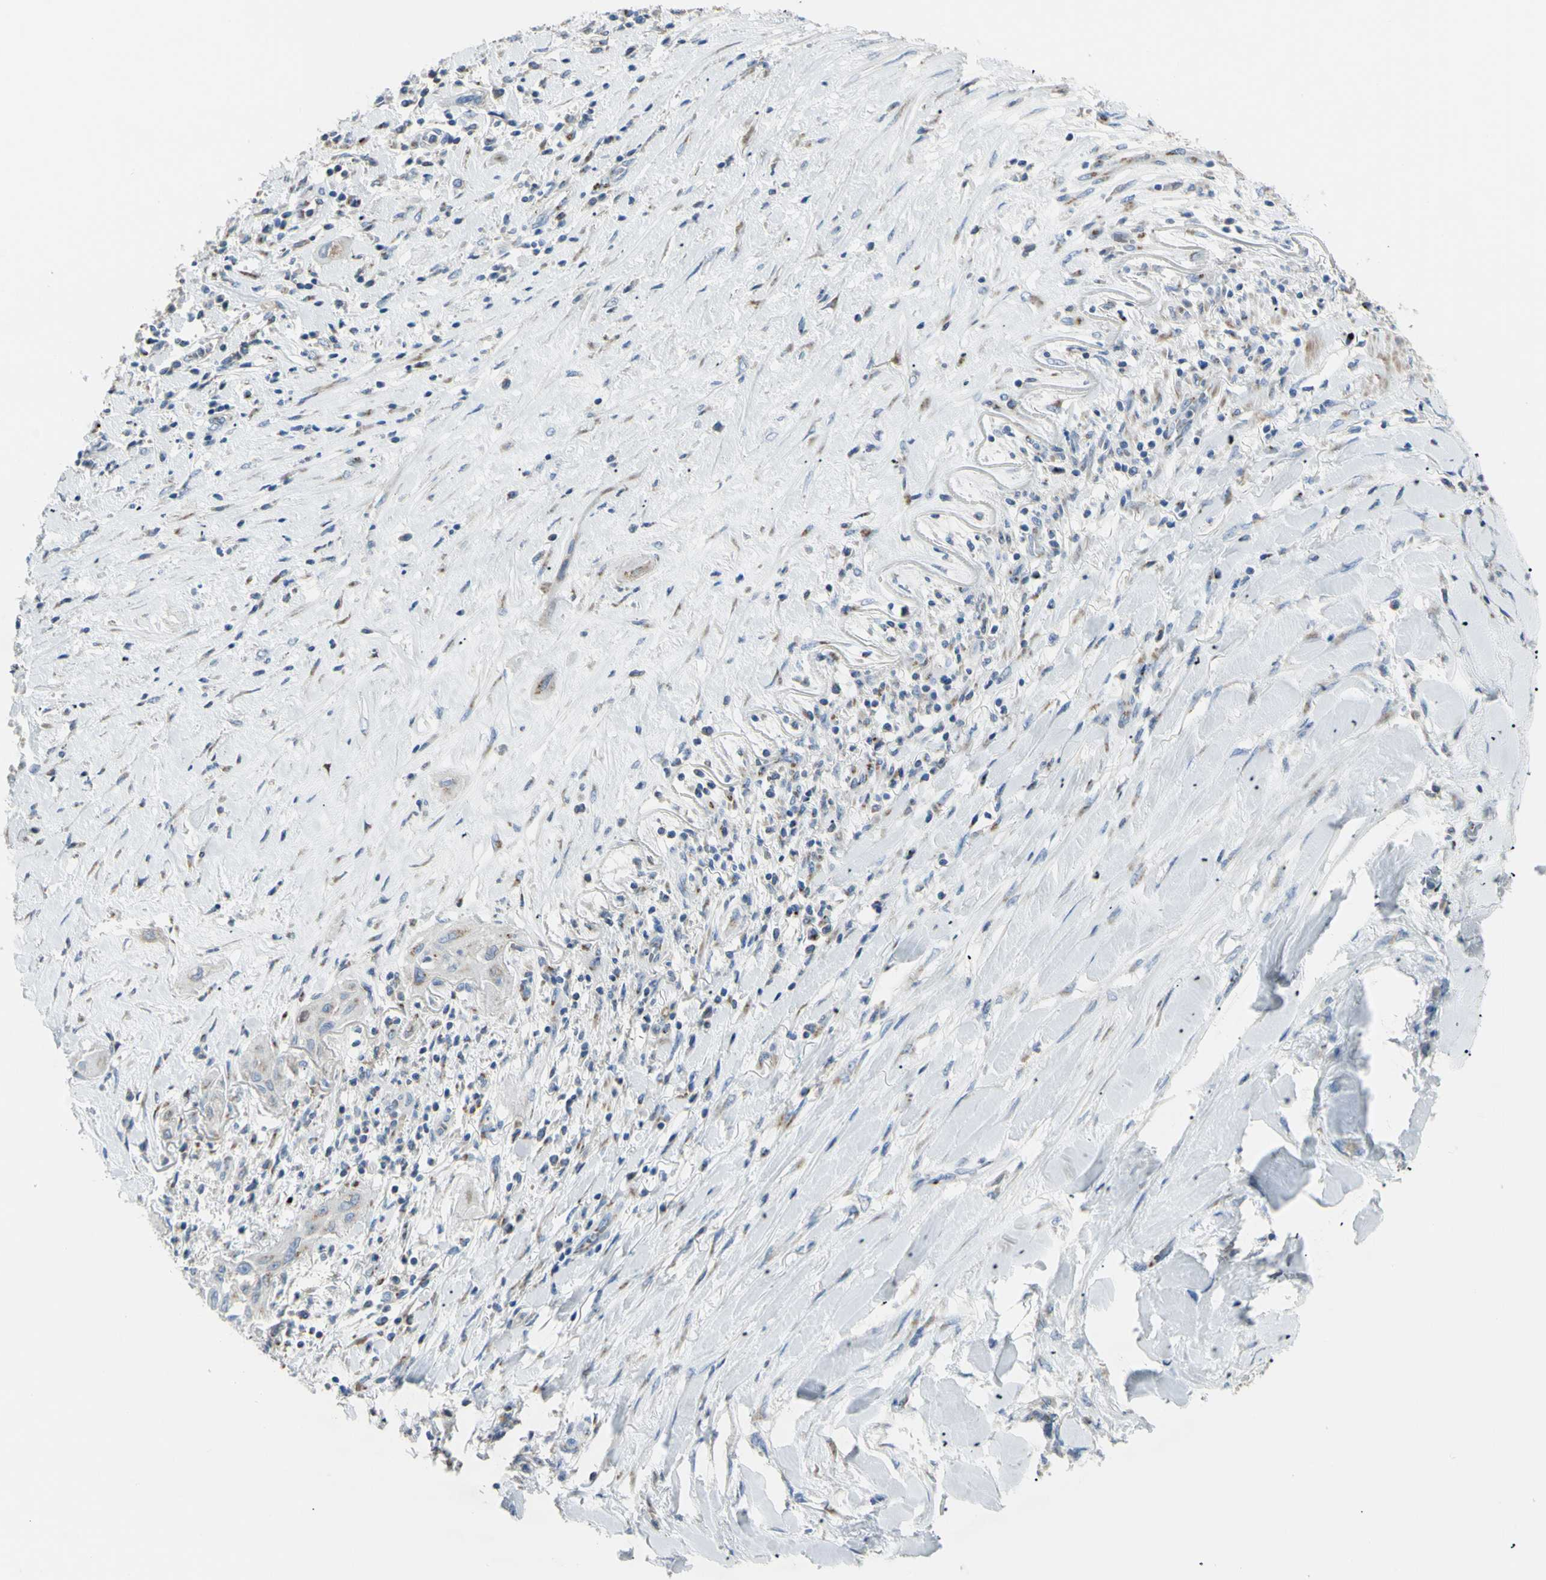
{"staining": {"intensity": "weak", "quantity": "<25%", "location": "cytoplasmic/membranous"}, "tissue": "lung cancer", "cell_type": "Tumor cells", "image_type": "cancer", "snomed": [{"axis": "morphology", "description": "Squamous cell carcinoma, NOS"}, {"axis": "topography", "description": "Lung"}], "caption": "Lung cancer (squamous cell carcinoma) was stained to show a protein in brown. There is no significant expression in tumor cells.", "gene": "B4GALT3", "patient": {"sex": "female", "age": 47}}